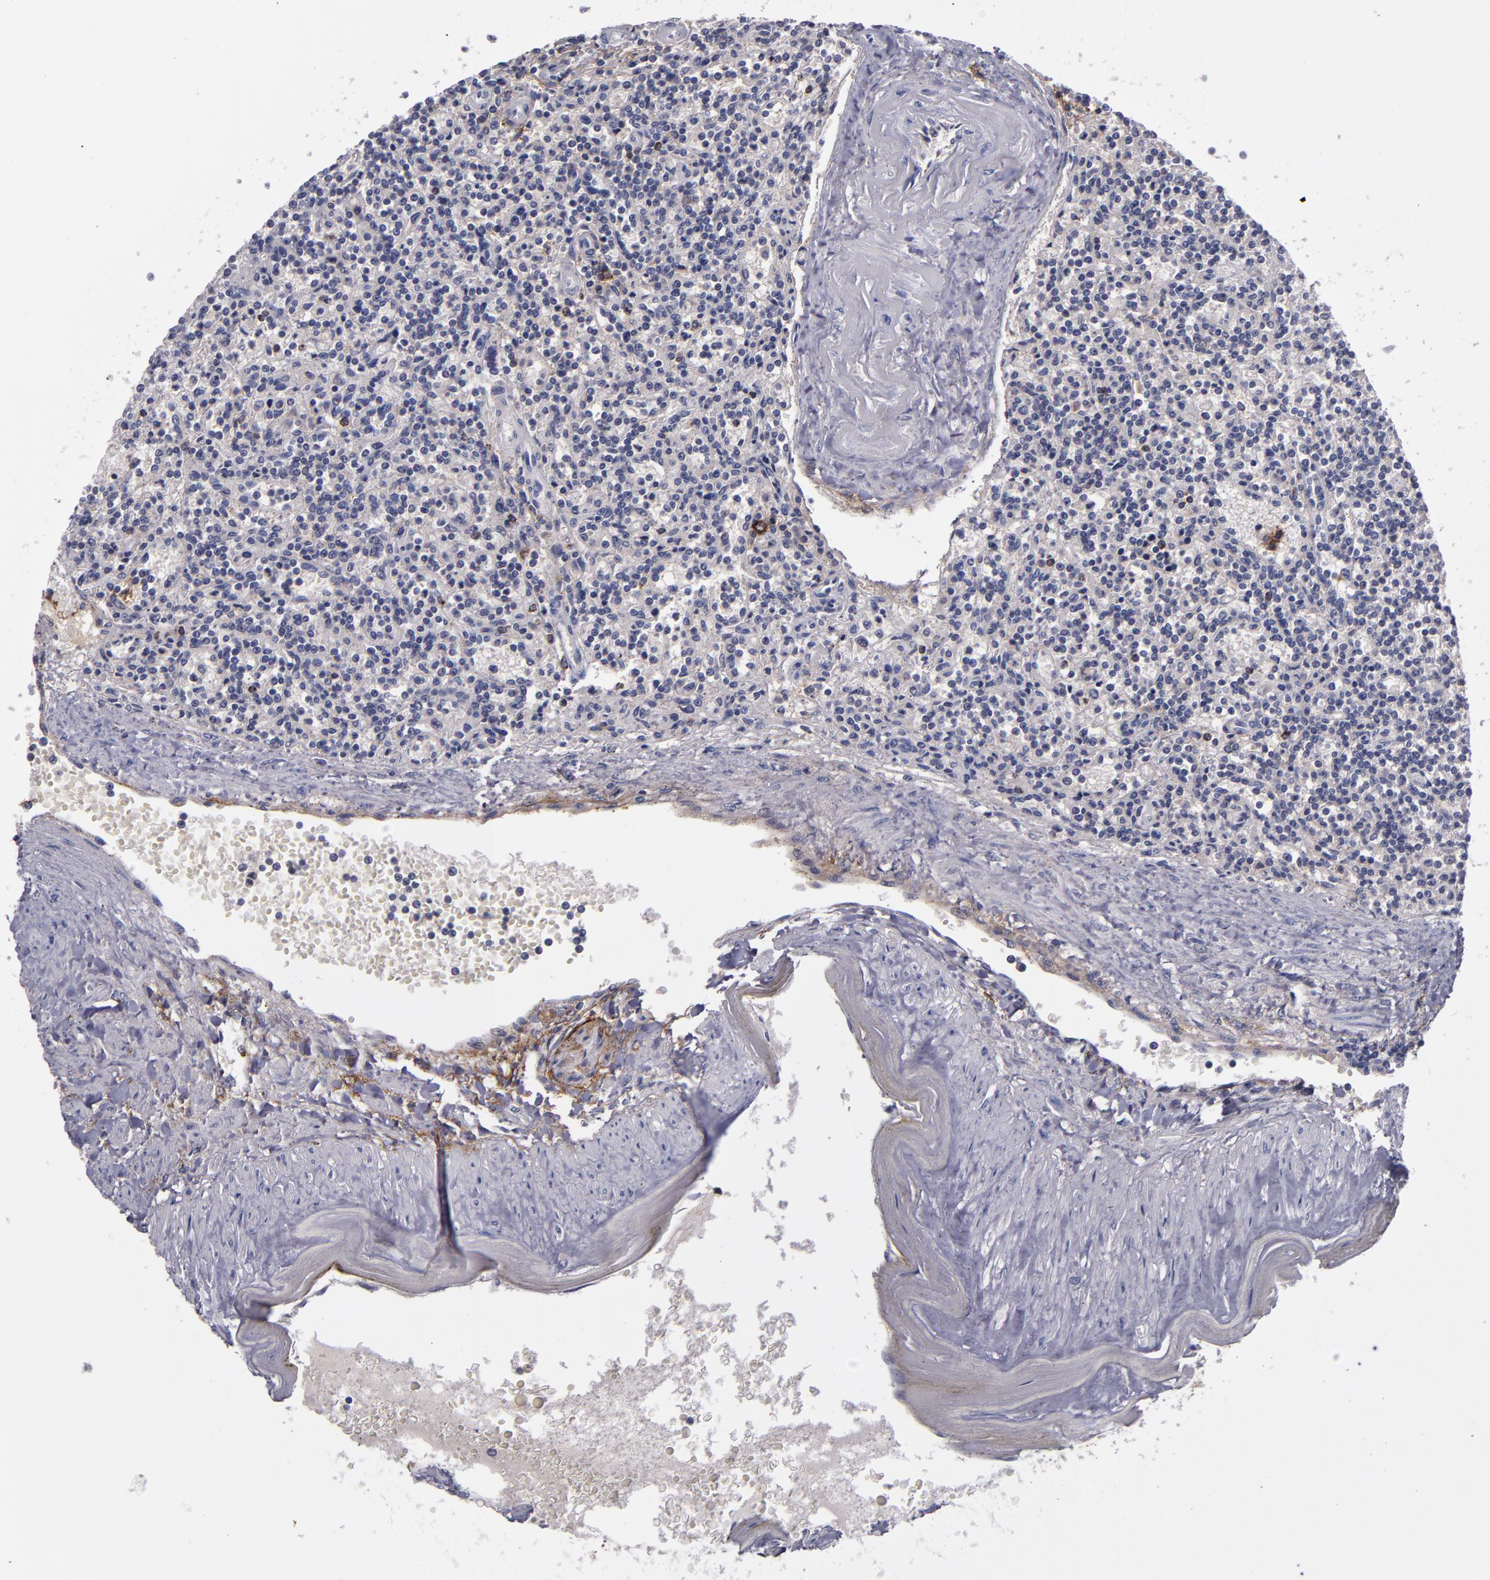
{"staining": {"intensity": "negative", "quantity": "none", "location": "none"}, "tissue": "lymphoma", "cell_type": "Tumor cells", "image_type": "cancer", "snomed": [{"axis": "morphology", "description": "Malignant lymphoma, non-Hodgkin's type, Low grade"}, {"axis": "topography", "description": "Spleen"}], "caption": "An immunohistochemistry (IHC) micrograph of lymphoma is shown. There is no staining in tumor cells of lymphoma. (Stains: DAB immunohistochemistry (IHC) with hematoxylin counter stain, Microscopy: brightfield microscopy at high magnification).", "gene": "MFGE8", "patient": {"sex": "male", "age": 73}}